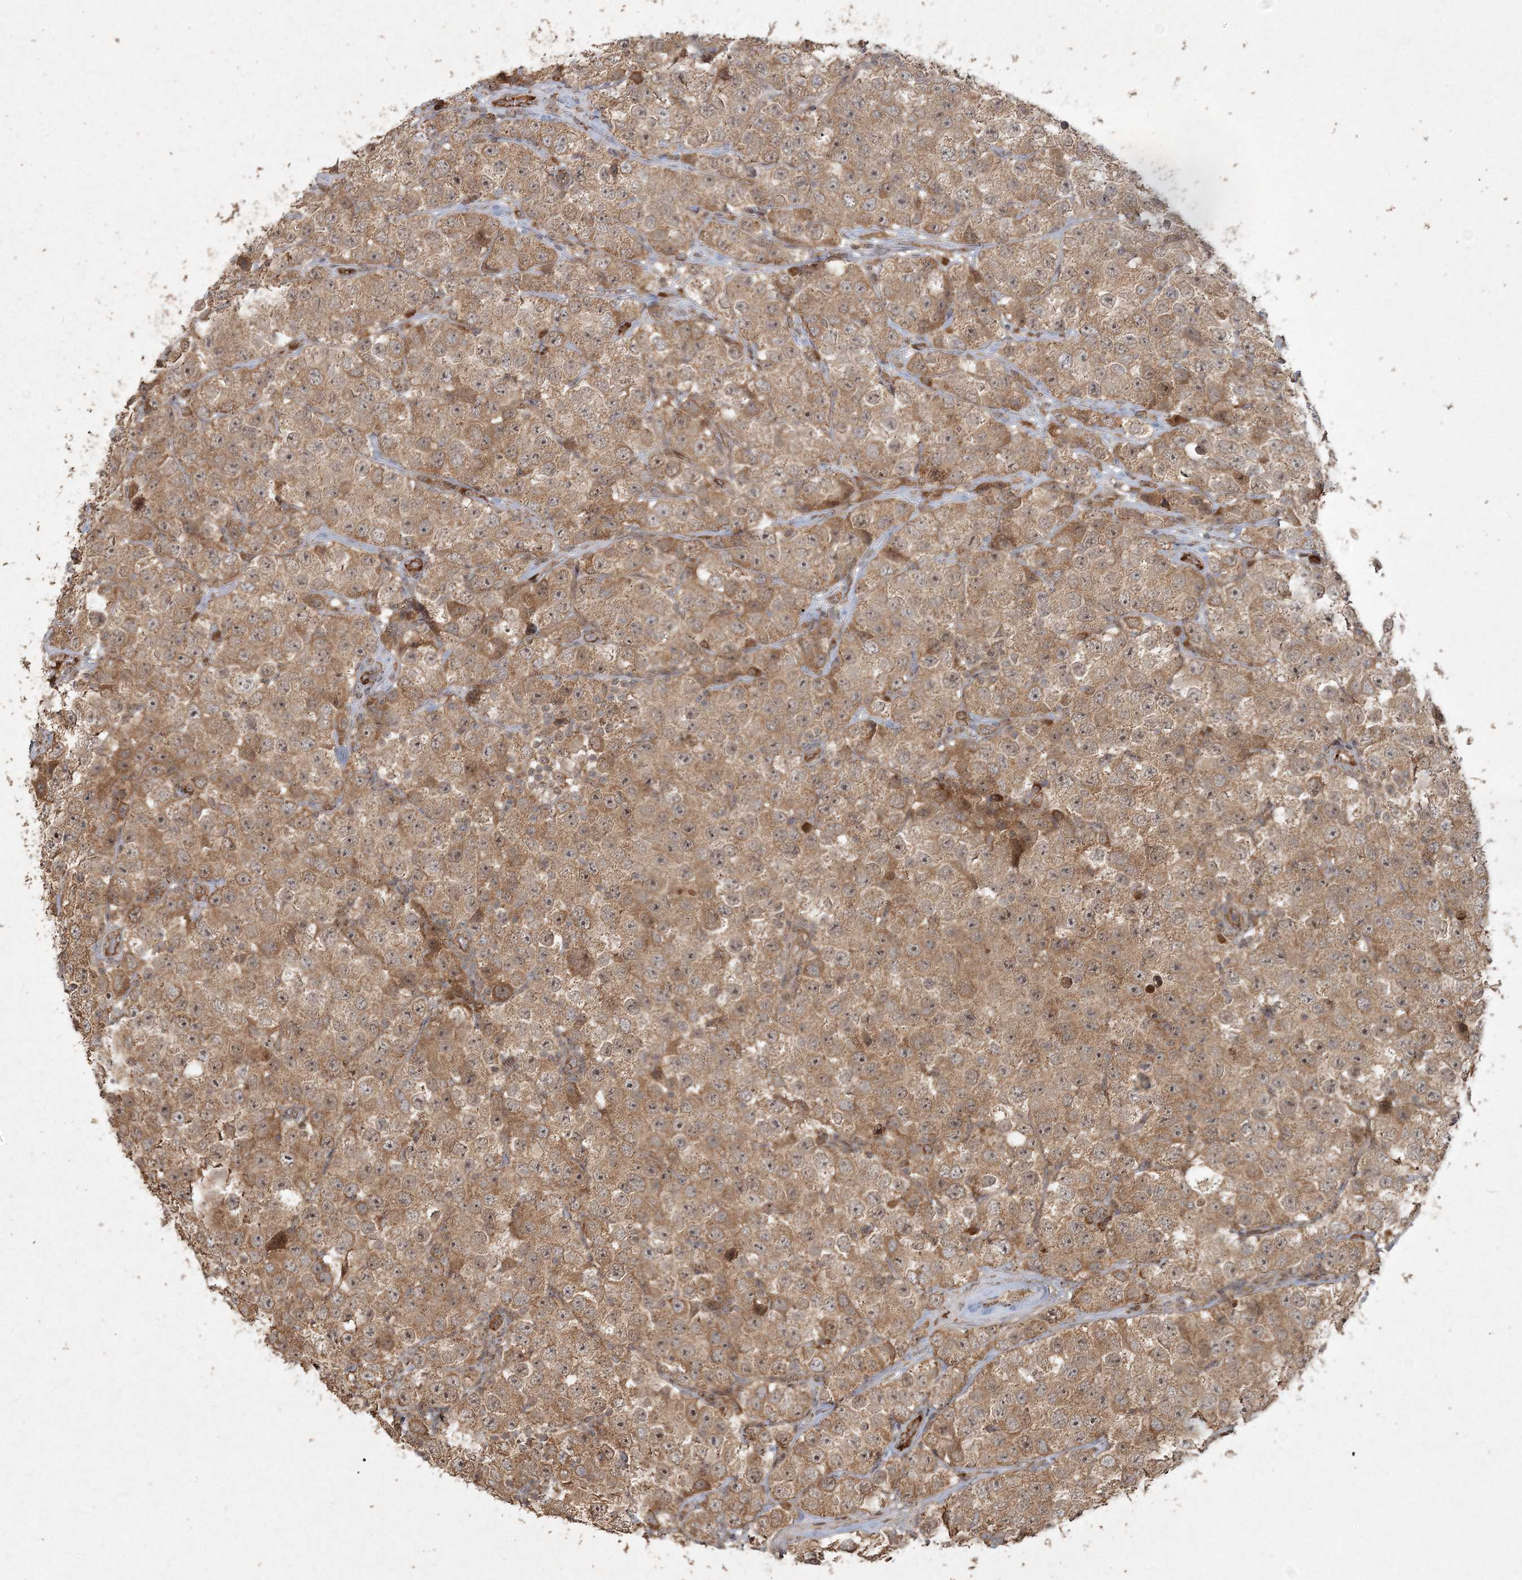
{"staining": {"intensity": "moderate", "quantity": ">75%", "location": "cytoplasmic/membranous"}, "tissue": "testis cancer", "cell_type": "Tumor cells", "image_type": "cancer", "snomed": [{"axis": "morphology", "description": "Seminoma, NOS"}, {"axis": "topography", "description": "Testis"}], "caption": "Moderate cytoplasmic/membranous protein staining is identified in about >75% of tumor cells in testis cancer.", "gene": "ANAPC16", "patient": {"sex": "male", "age": 28}}